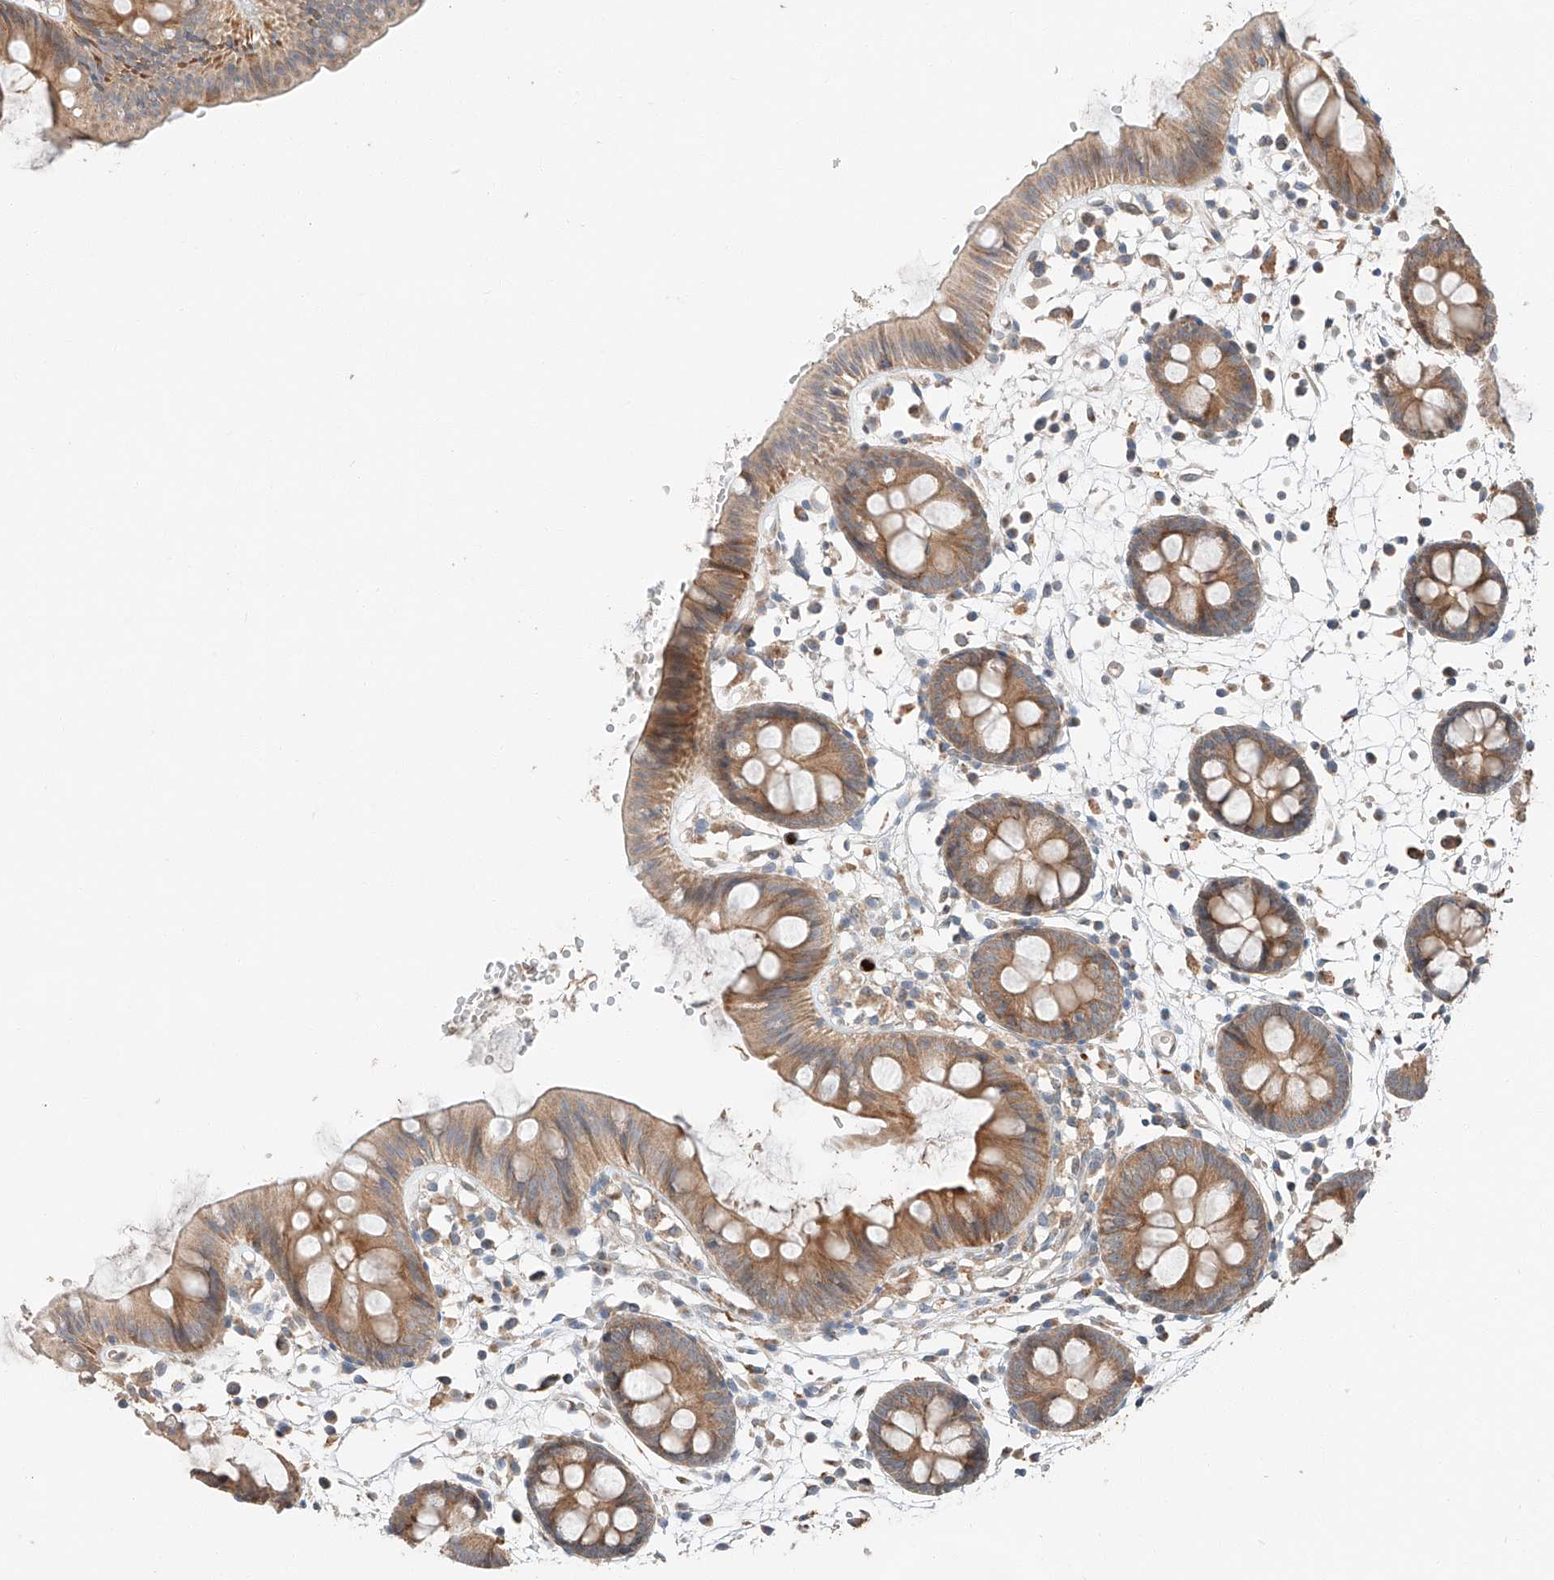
{"staining": {"intensity": "weak", "quantity": ">75%", "location": "cytoplasmic/membranous"}, "tissue": "colon", "cell_type": "Endothelial cells", "image_type": "normal", "snomed": [{"axis": "morphology", "description": "Normal tissue, NOS"}, {"axis": "topography", "description": "Colon"}], "caption": "Immunohistochemical staining of unremarkable colon exhibits low levels of weak cytoplasmic/membranous expression in approximately >75% of endothelial cells. Using DAB (brown) and hematoxylin (blue) stains, captured at high magnification using brightfield microscopy.", "gene": "XPNPEP1", "patient": {"sex": "male", "age": 56}}